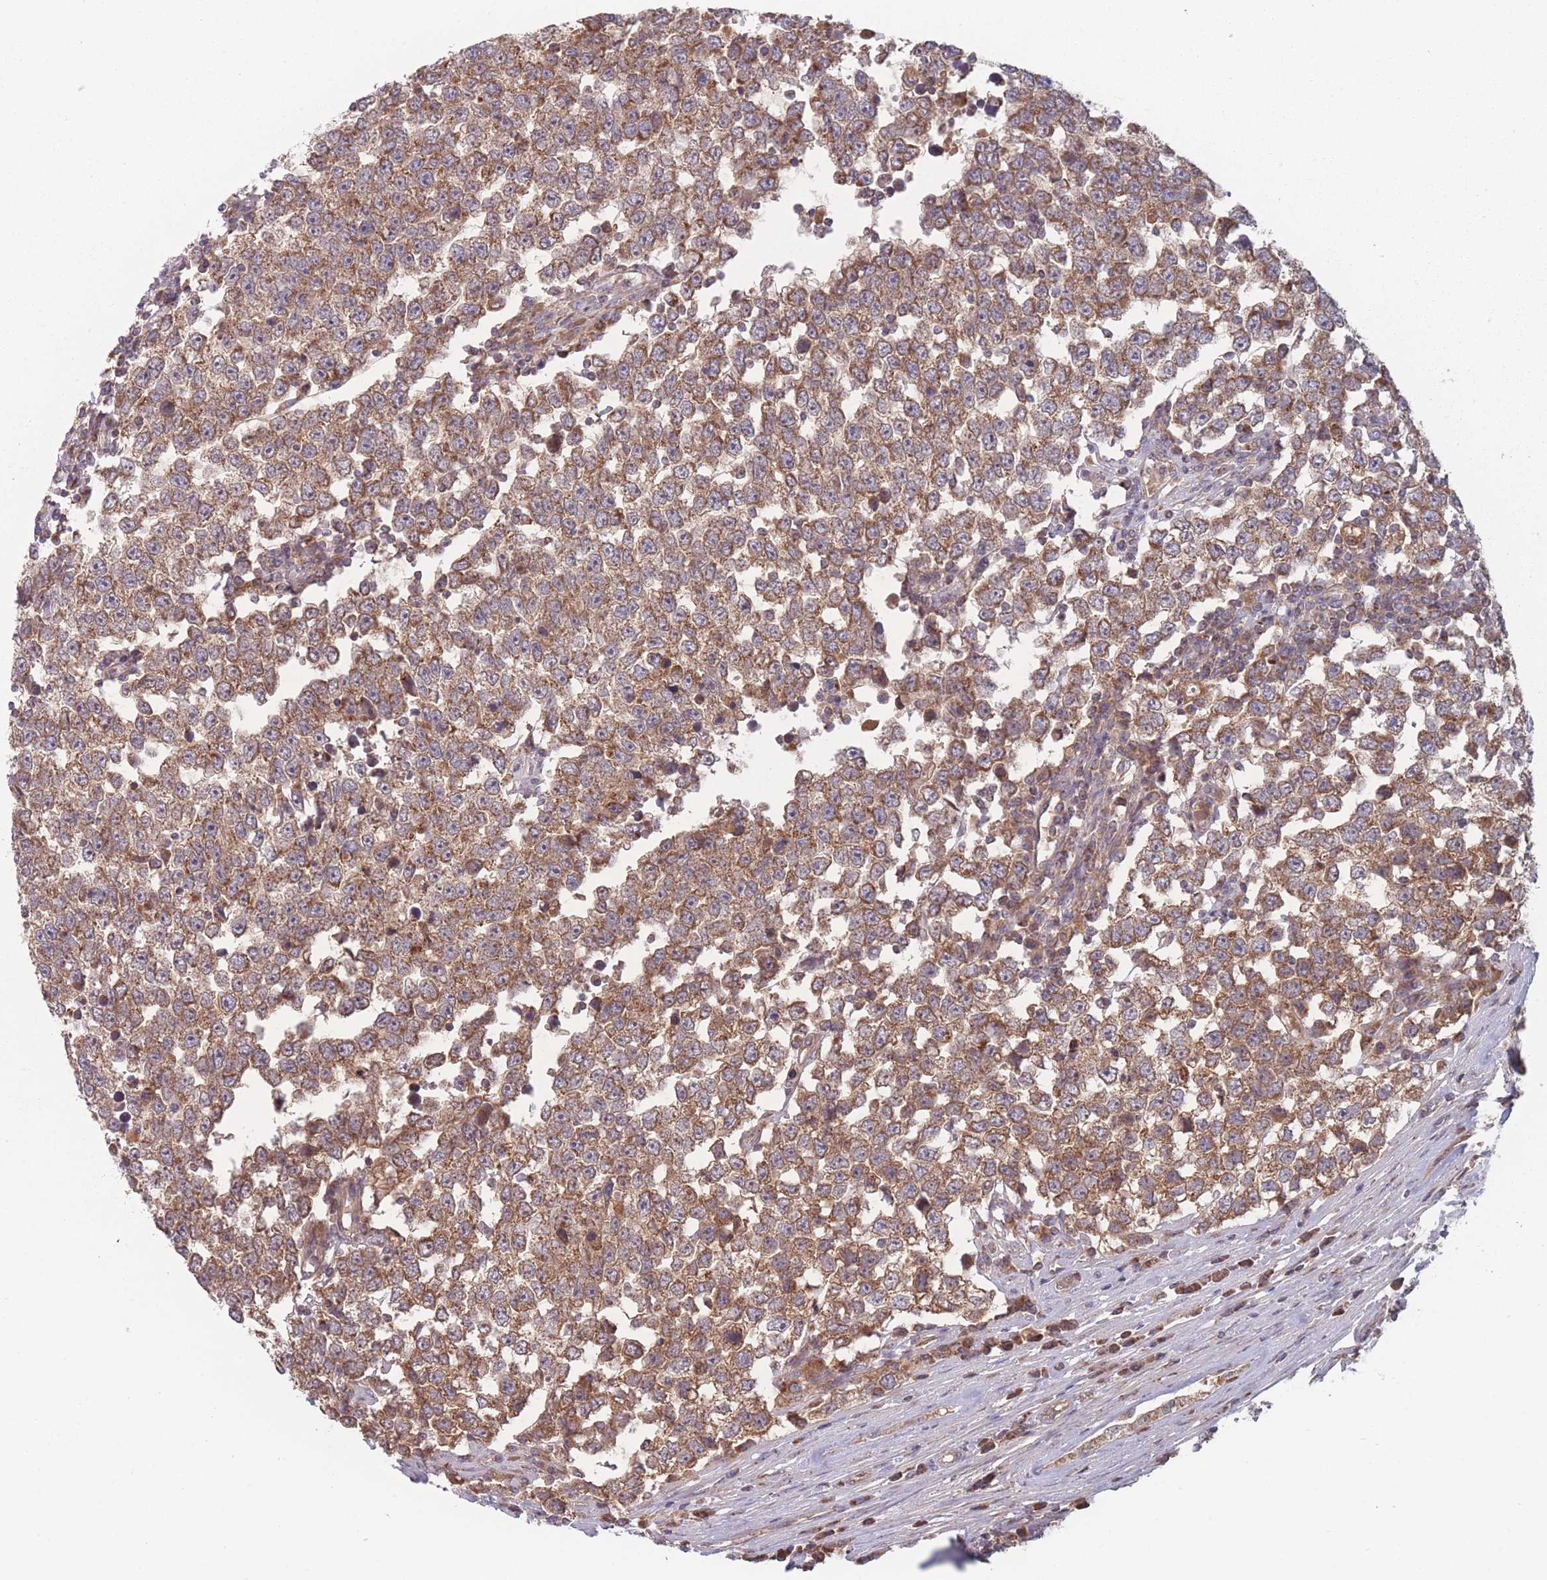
{"staining": {"intensity": "moderate", "quantity": ">75%", "location": "cytoplasmic/membranous"}, "tissue": "testis cancer", "cell_type": "Tumor cells", "image_type": "cancer", "snomed": [{"axis": "morphology", "description": "Seminoma, NOS"}, {"axis": "morphology", "description": "Carcinoma, Embryonal, NOS"}, {"axis": "topography", "description": "Testis"}], "caption": "This histopathology image demonstrates immunohistochemistry (IHC) staining of testis cancer (seminoma), with medium moderate cytoplasmic/membranous positivity in approximately >75% of tumor cells.", "gene": "ATP5MG", "patient": {"sex": "male", "age": 28}}